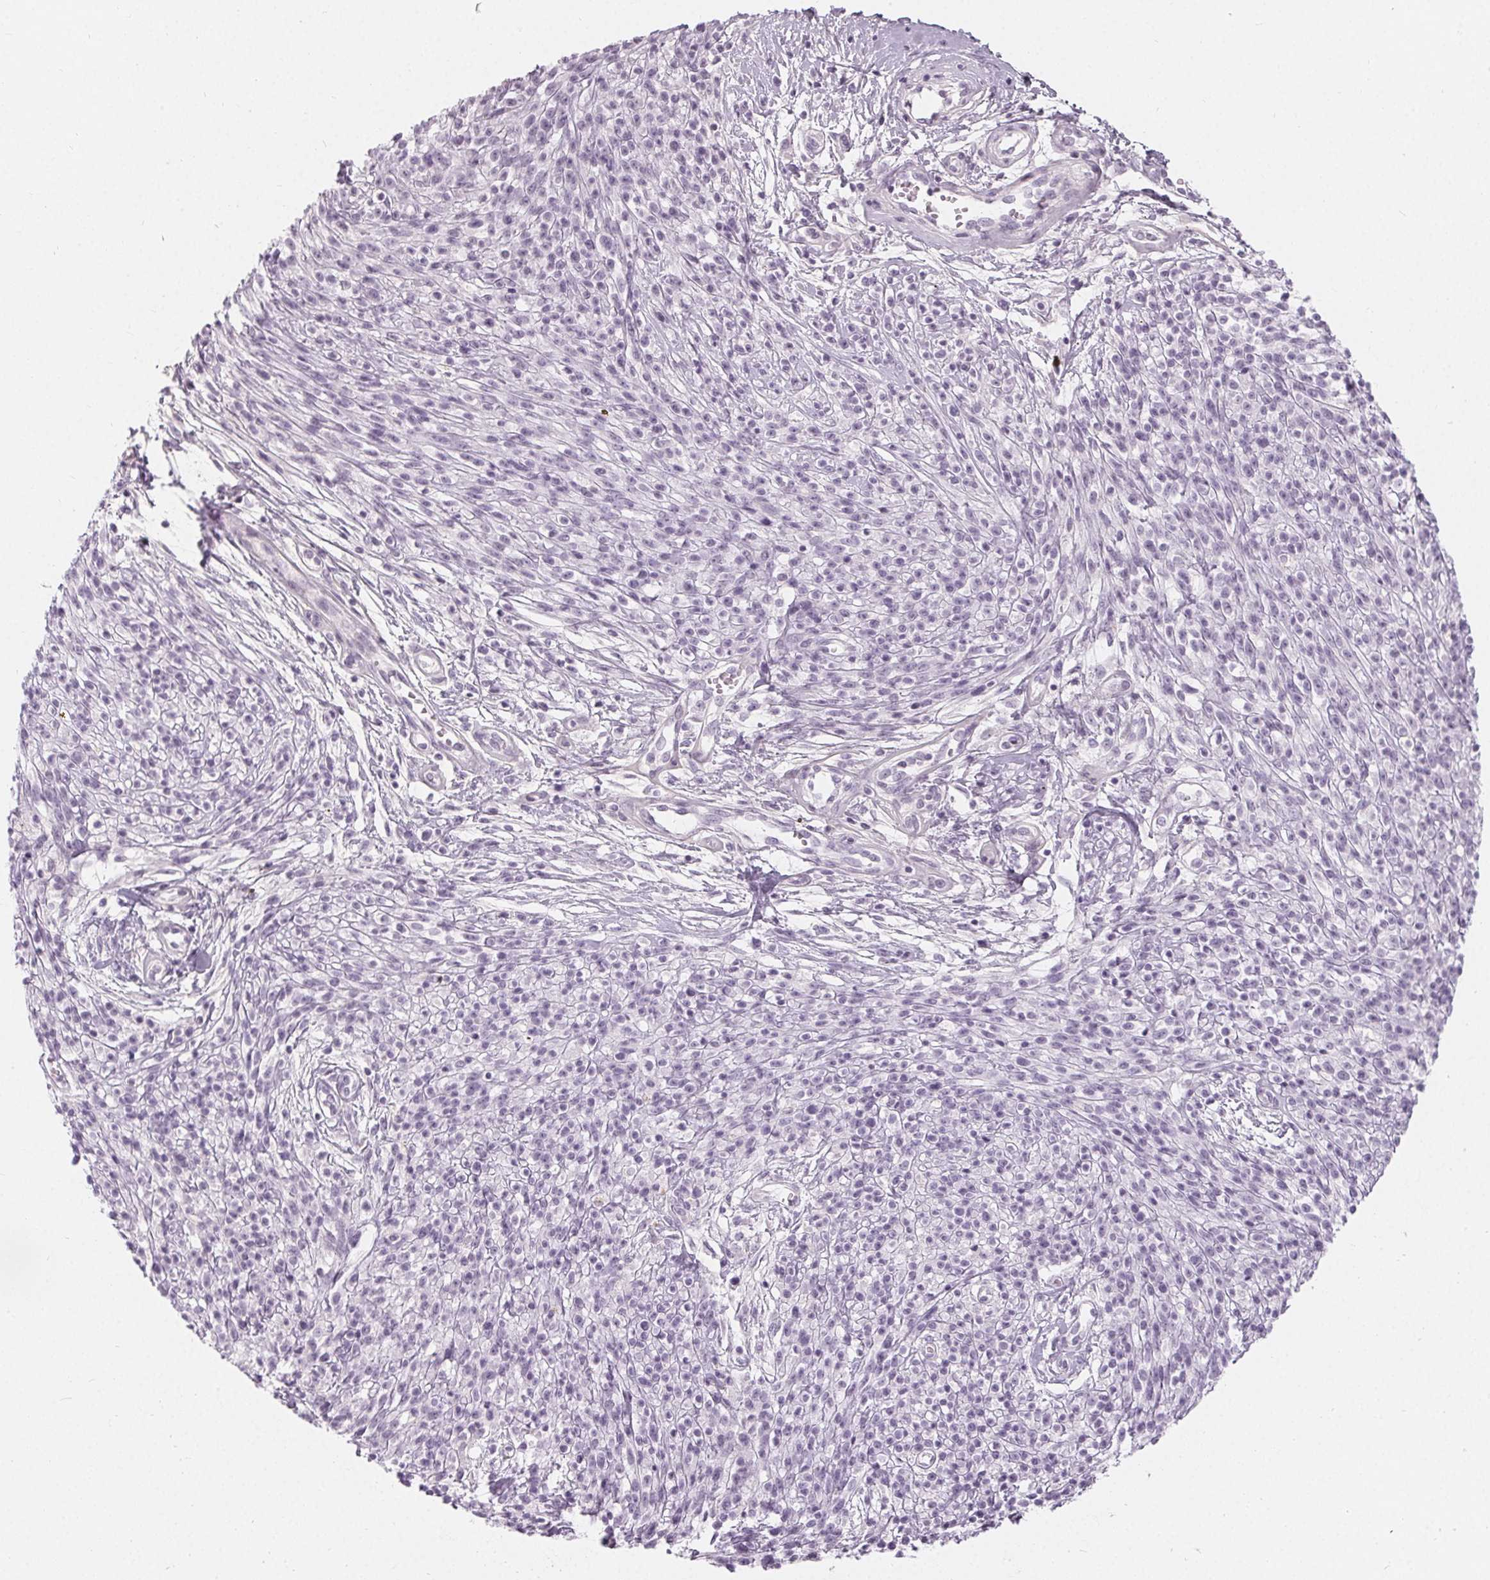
{"staining": {"intensity": "negative", "quantity": "none", "location": "none"}, "tissue": "melanoma", "cell_type": "Tumor cells", "image_type": "cancer", "snomed": [{"axis": "morphology", "description": "Malignant melanoma, NOS"}, {"axis": "topography", "description": "Skin"}, {"axis": "topography", "description": "Skin of trunk"}], "caption": "Immunohistochemistry of malignant melanoma displays no positivity in tumor cells.", "gene": "HOPX", "patient": {"sex": "male", "age": 74}}